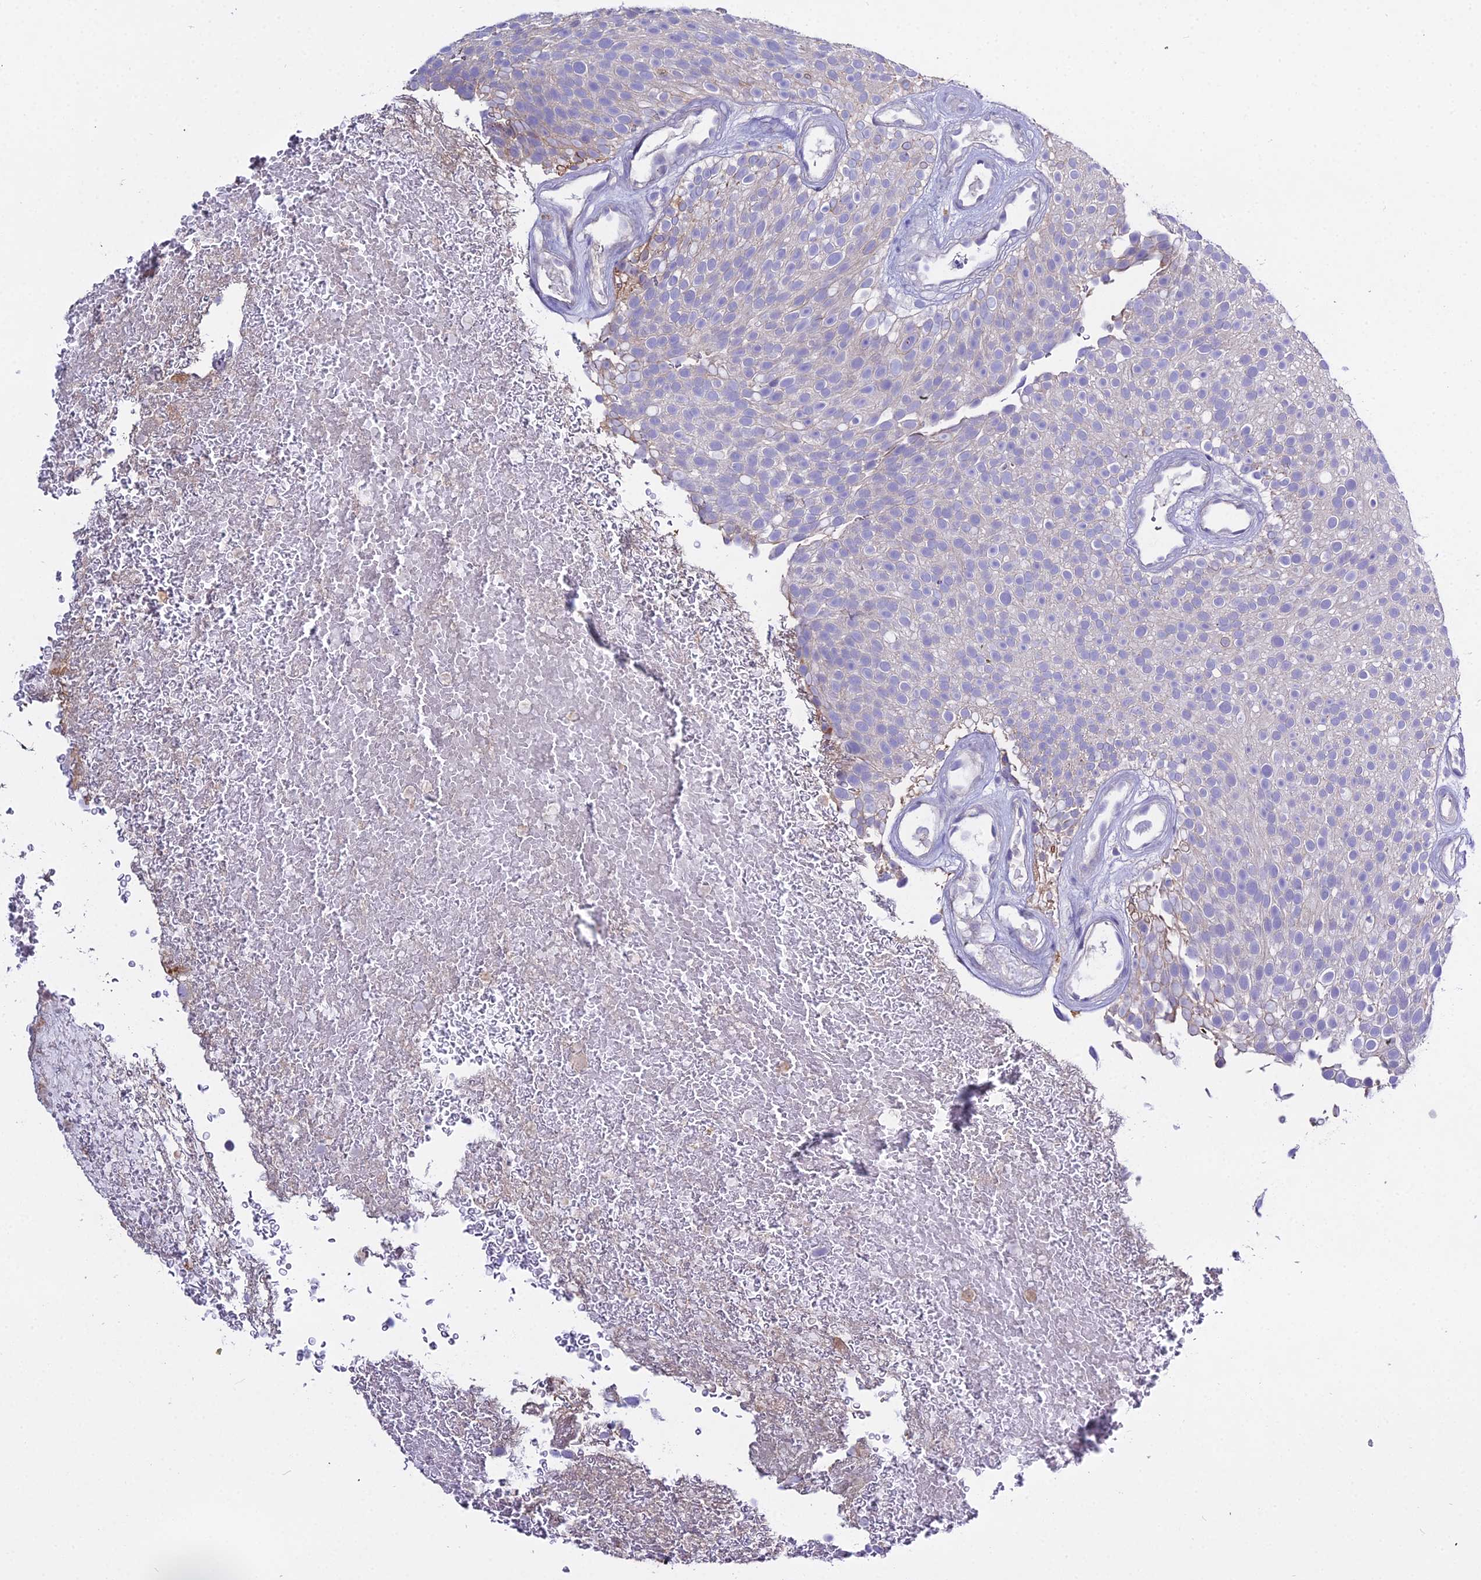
{"staining": {"intensity": "negative", "quantity": "none", "location": "none"}, "tissue": "urothelial cancer", "cell_type": "Tumor cells", "image_type": "cancer", "snomed": [{"axis": "morphology", "description": "Urothelial carcinoma, Low grade"}, {"axis": "topography", "description": "Urinary bladder"}], "caption": "Low-grade urothelial carcinoma stained for a protein using immunohistochemistry reveals no expression tumor cells.", "gene": "EID2", "patient": {"sex": "male", "age": 78}}